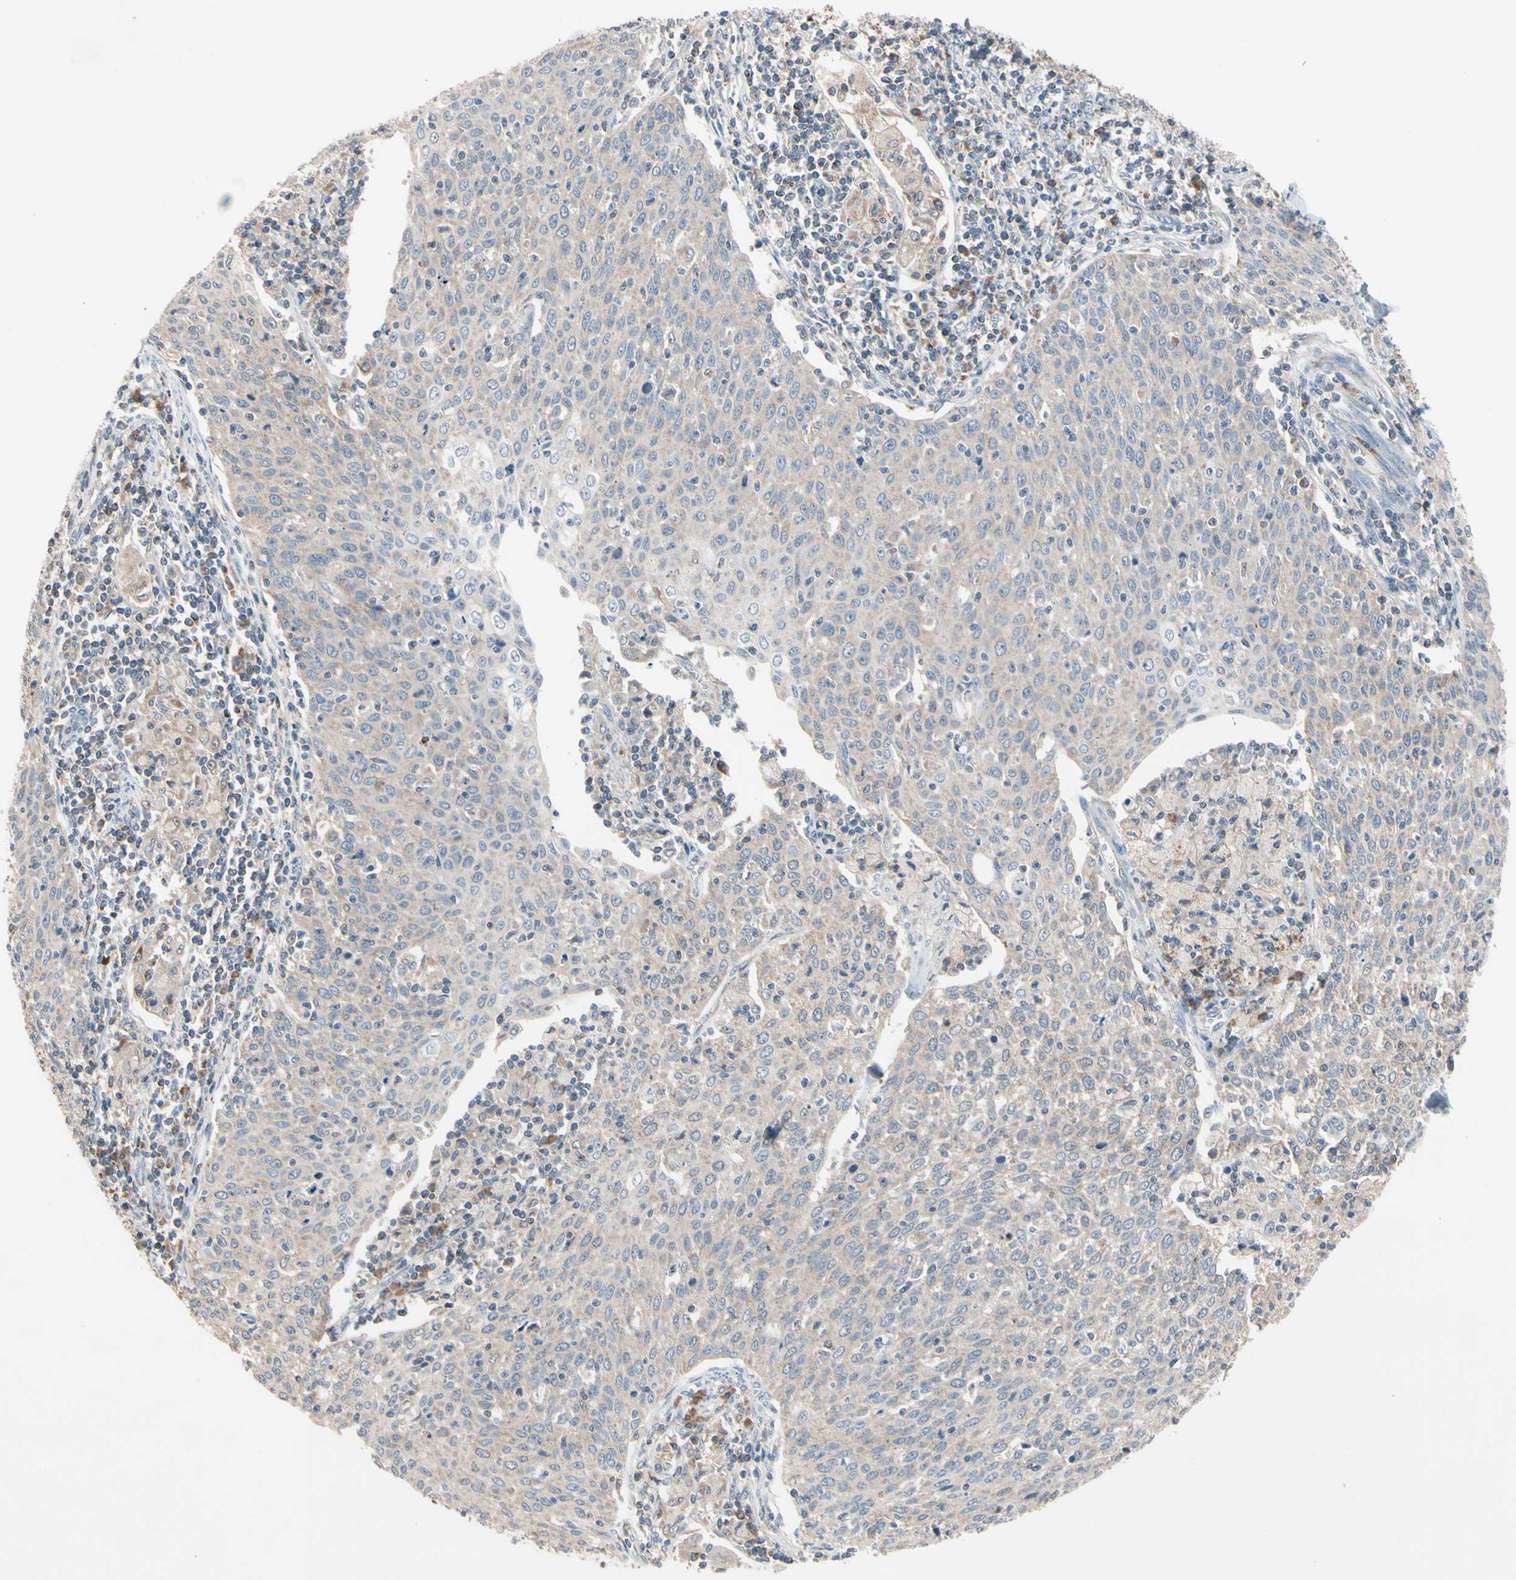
{"staining": {"intensity": "negative", "quantity": "none", "location": "none"}, "tissue": "cervical cancer", "cell_type": "Tumor cells", "image_type": "cancer", "snomed": [{"axis": "morphology", "description": "Squamous cell carcinoma, NOS"}, {"axis": "topography", "description": "Cervix"}], "caption": "Image shows no protein expression in tumor cells of squamous cell carcinoma (cervical) tissue. The staining was performed using DAB to visualize the protein expression in brown, while the nuclei were stained in blue with hematoxylin (Magnification: 20x).", "gene": "MTHFS", "patient": {"sex": "female", "age": 38}}